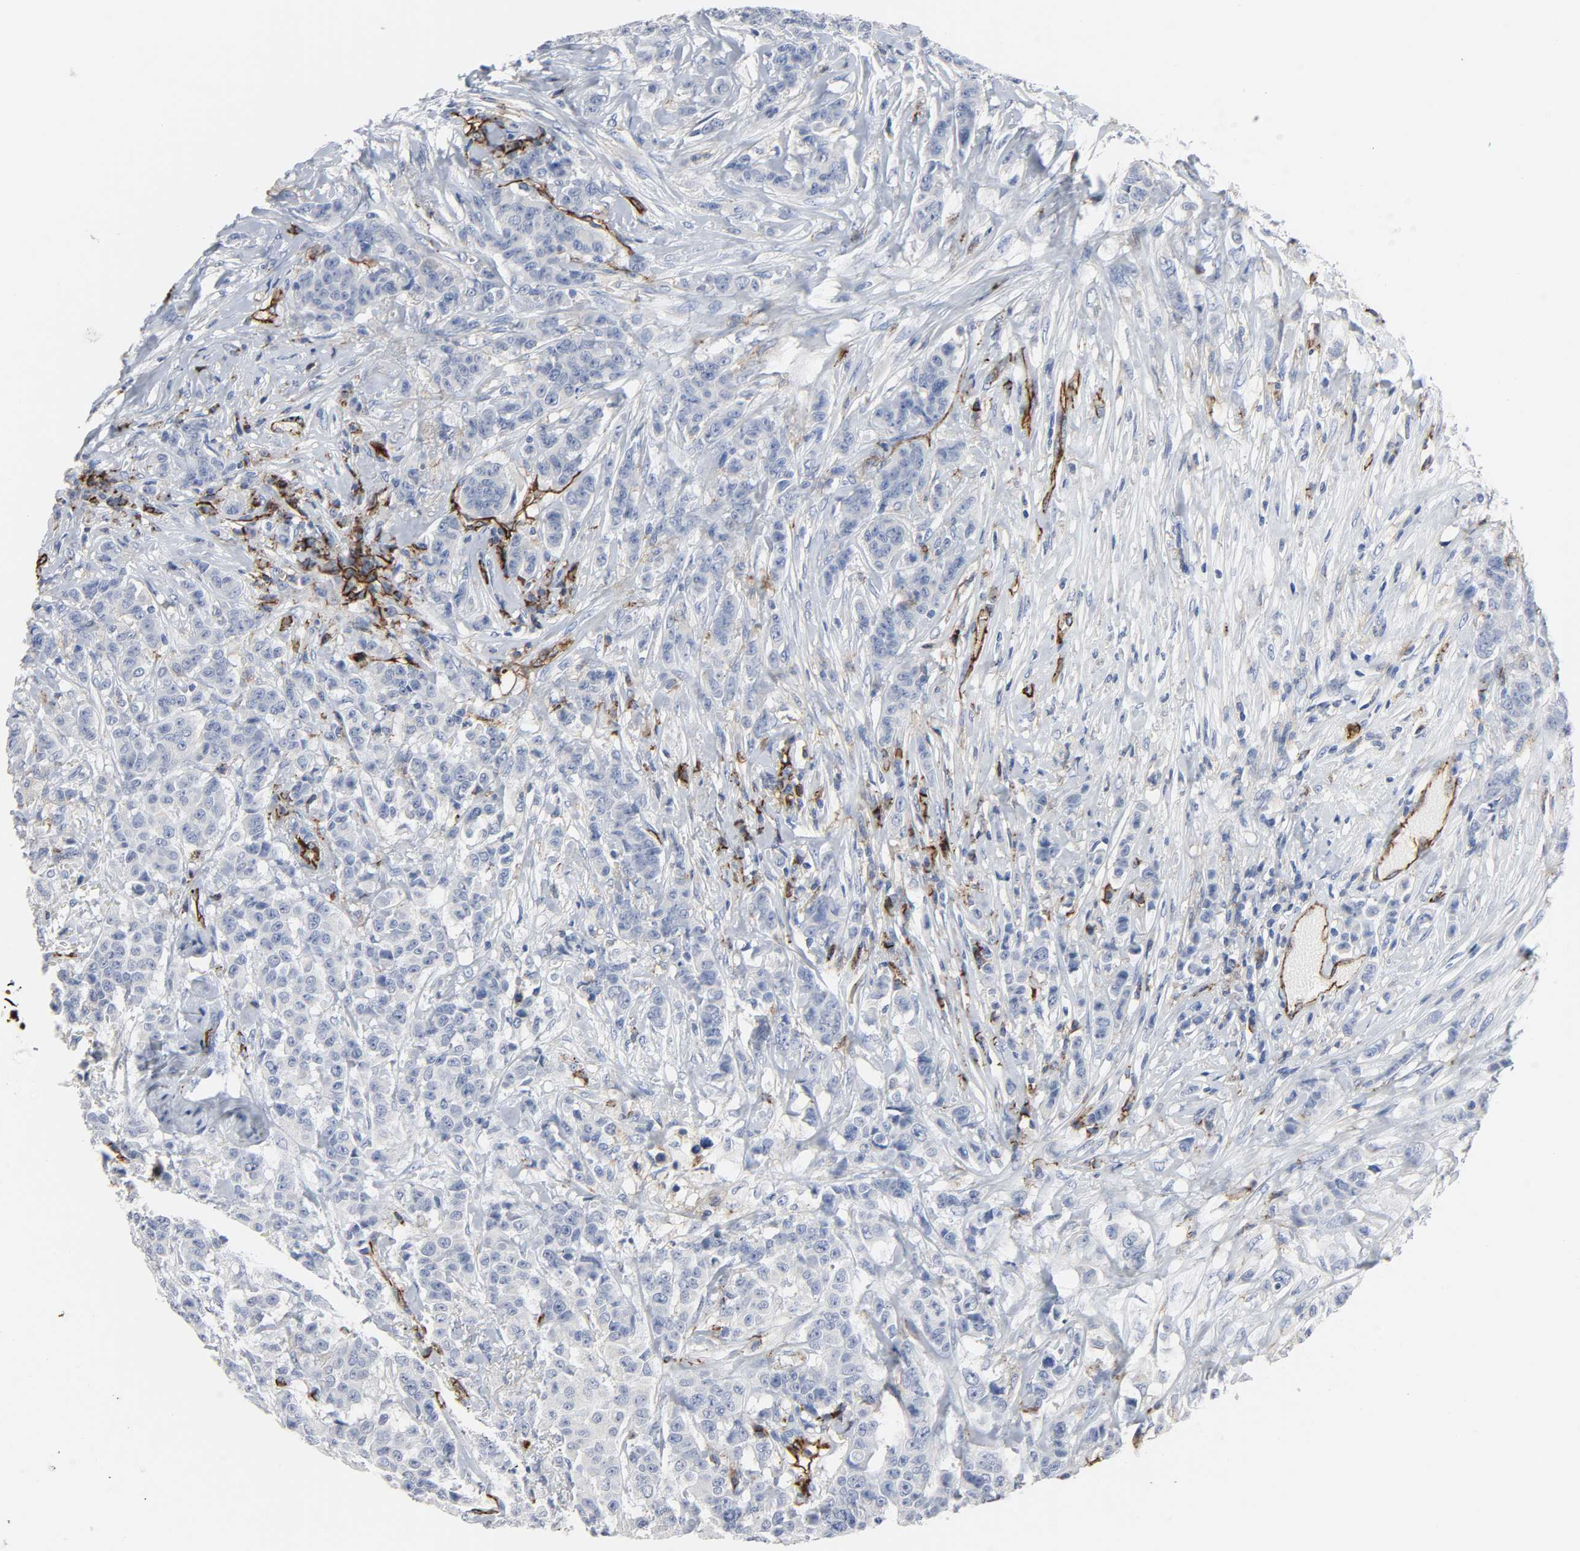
{"staining": {"intensity": "negative", "quantity": "none", "location": "none"}, "tissue": "breast cancer", "cell_type": "Tumor cells", "image_type": "cancer", "snomed": [{"axis": "morphology", "description": "Duct carcinoma"}, {"axis": "topography", "description": "Breast"}], "caption": "Breast cancer (infiltrating ductal carcinoma) was stained to show a protein in brown. There is no significant staining in tumor cells.", "gene": "PECAM1", "patient": {"sex": "female", "age": 40}}